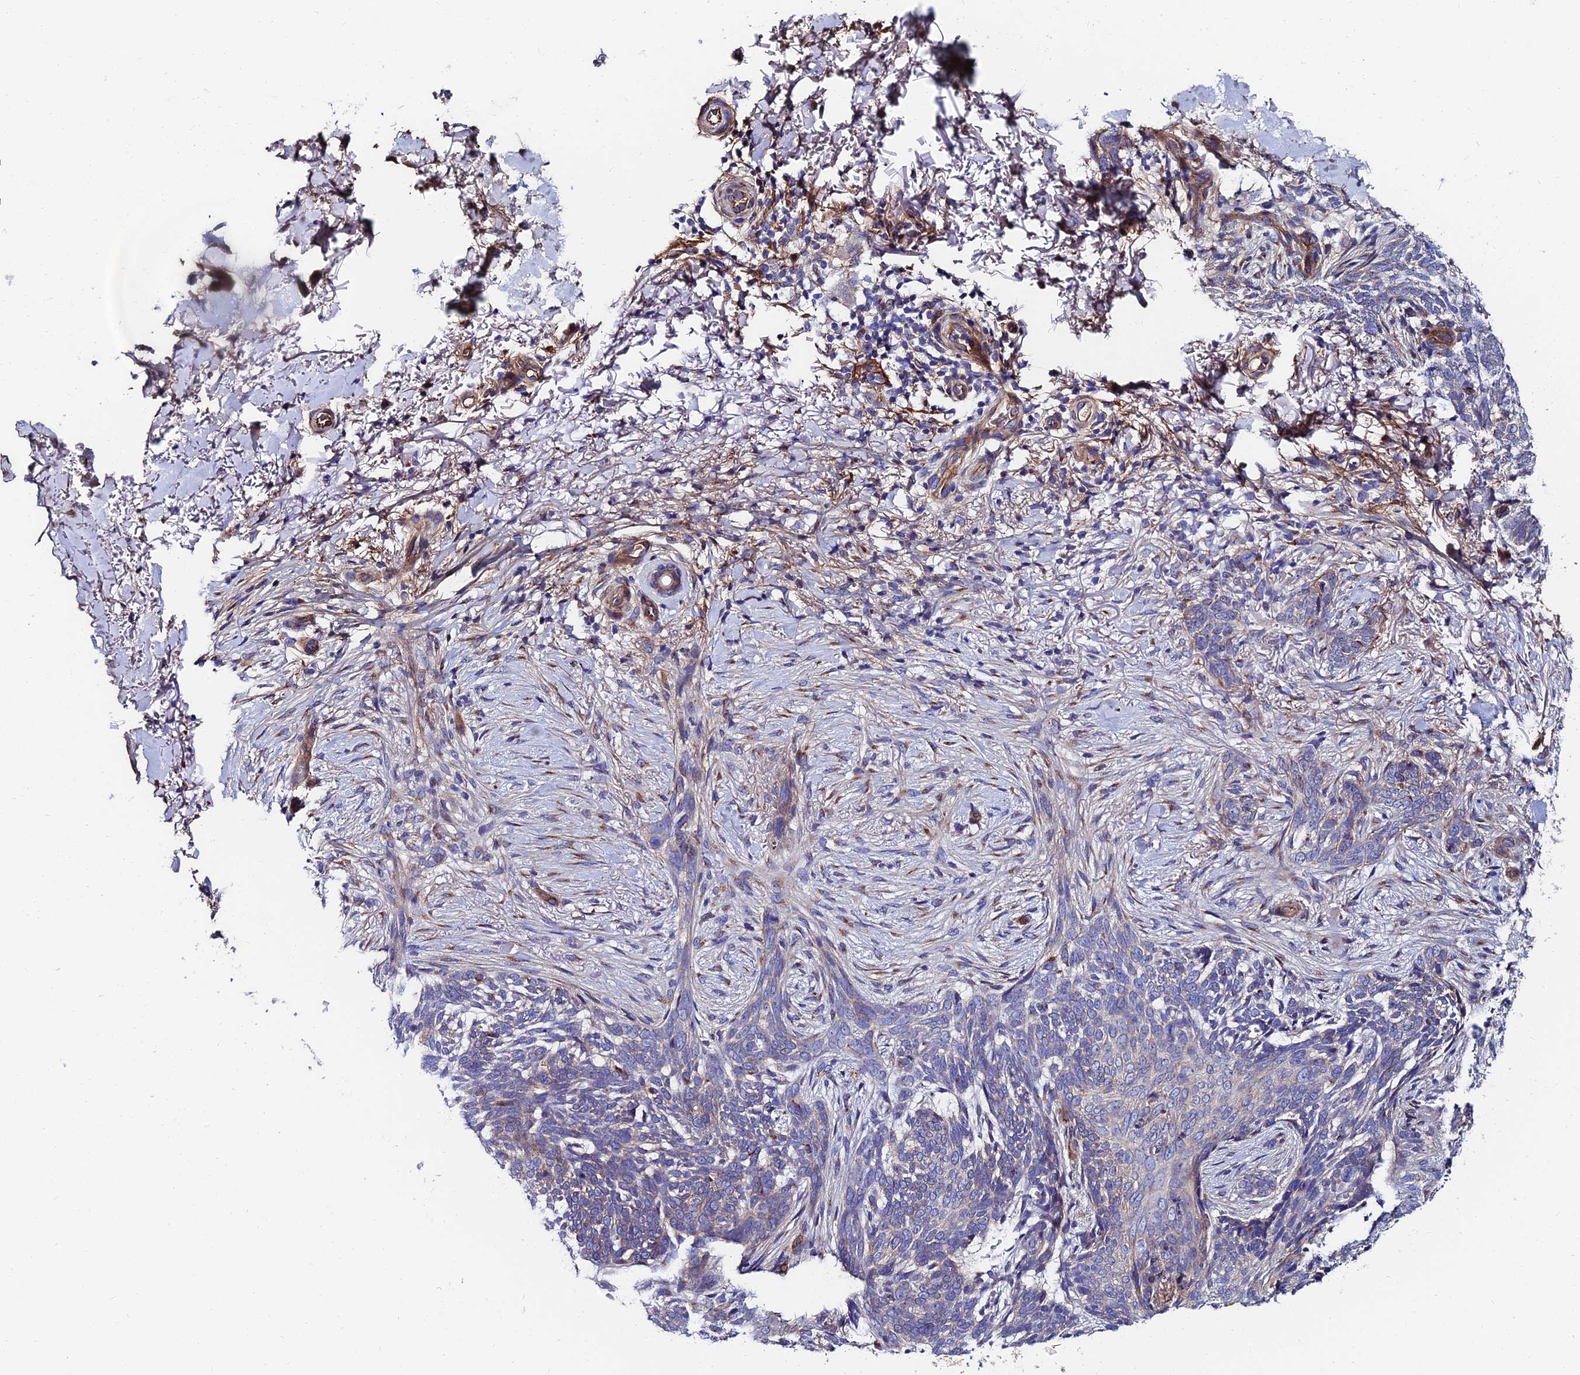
{"staining": {"intensity": "negative", "quantity": "none", "location": "none"}, "tissue": "skin cancer", "cell_type": "Tumor cells", "image_type": "cancer", "snomed": [{"axis": "morphology", "description": "Normal tissue, NOS"}, {"axis": "morphology", "description": "Basal cell carcinoma"}, {"axis": "topography", "description": "Skin"}], "caption": "Skin cancer (basal cell carcinoma) was stained to show a protein in brown. There is no significant positivity in tumor cells.", "gene": "ADGRF3", "patient": {"sex": "female", "age": 67}}